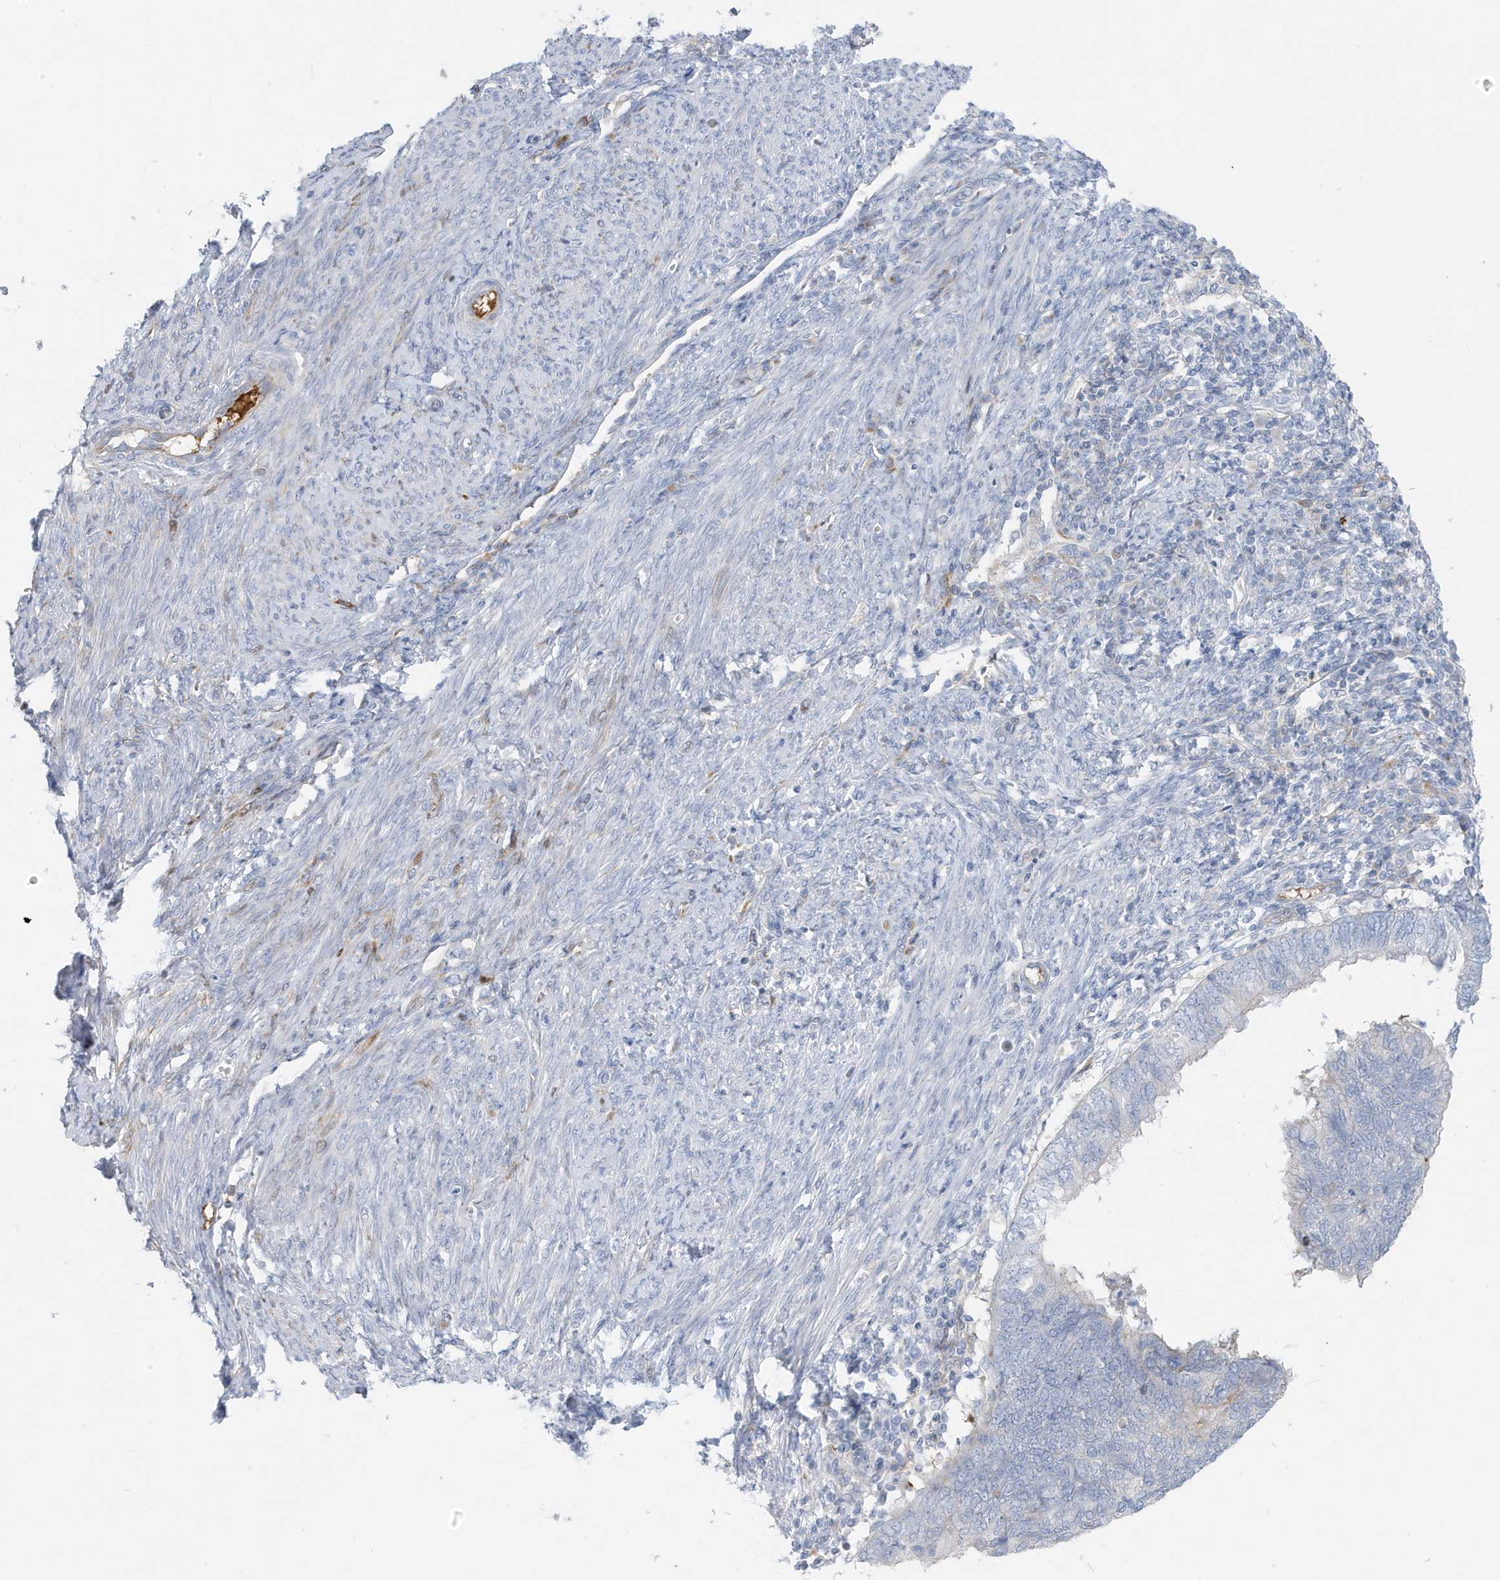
{"staining": {"intensity": "negative", "quantity": "none", "location": "none"}, "tissue": "endometrial cancer", "cell_type": "Tumor cells", "image_type": "cancer", "snomed": [{"axis": "morphology", "description": "Adenocarcinoma, NOS"}, {"axis": "topography", "description": "Uterus"}], "caption": "Immunohistochemistry (IHC) image of neoplastic tissue: adenocarcinoma (endometrial) stained with DAB (3,3'-diaminobenzidine) demonstrates no significant protein positivity in tumor cells.", "gene": "ATP13A5", "patient": {"sex": "female", "age": 77}}